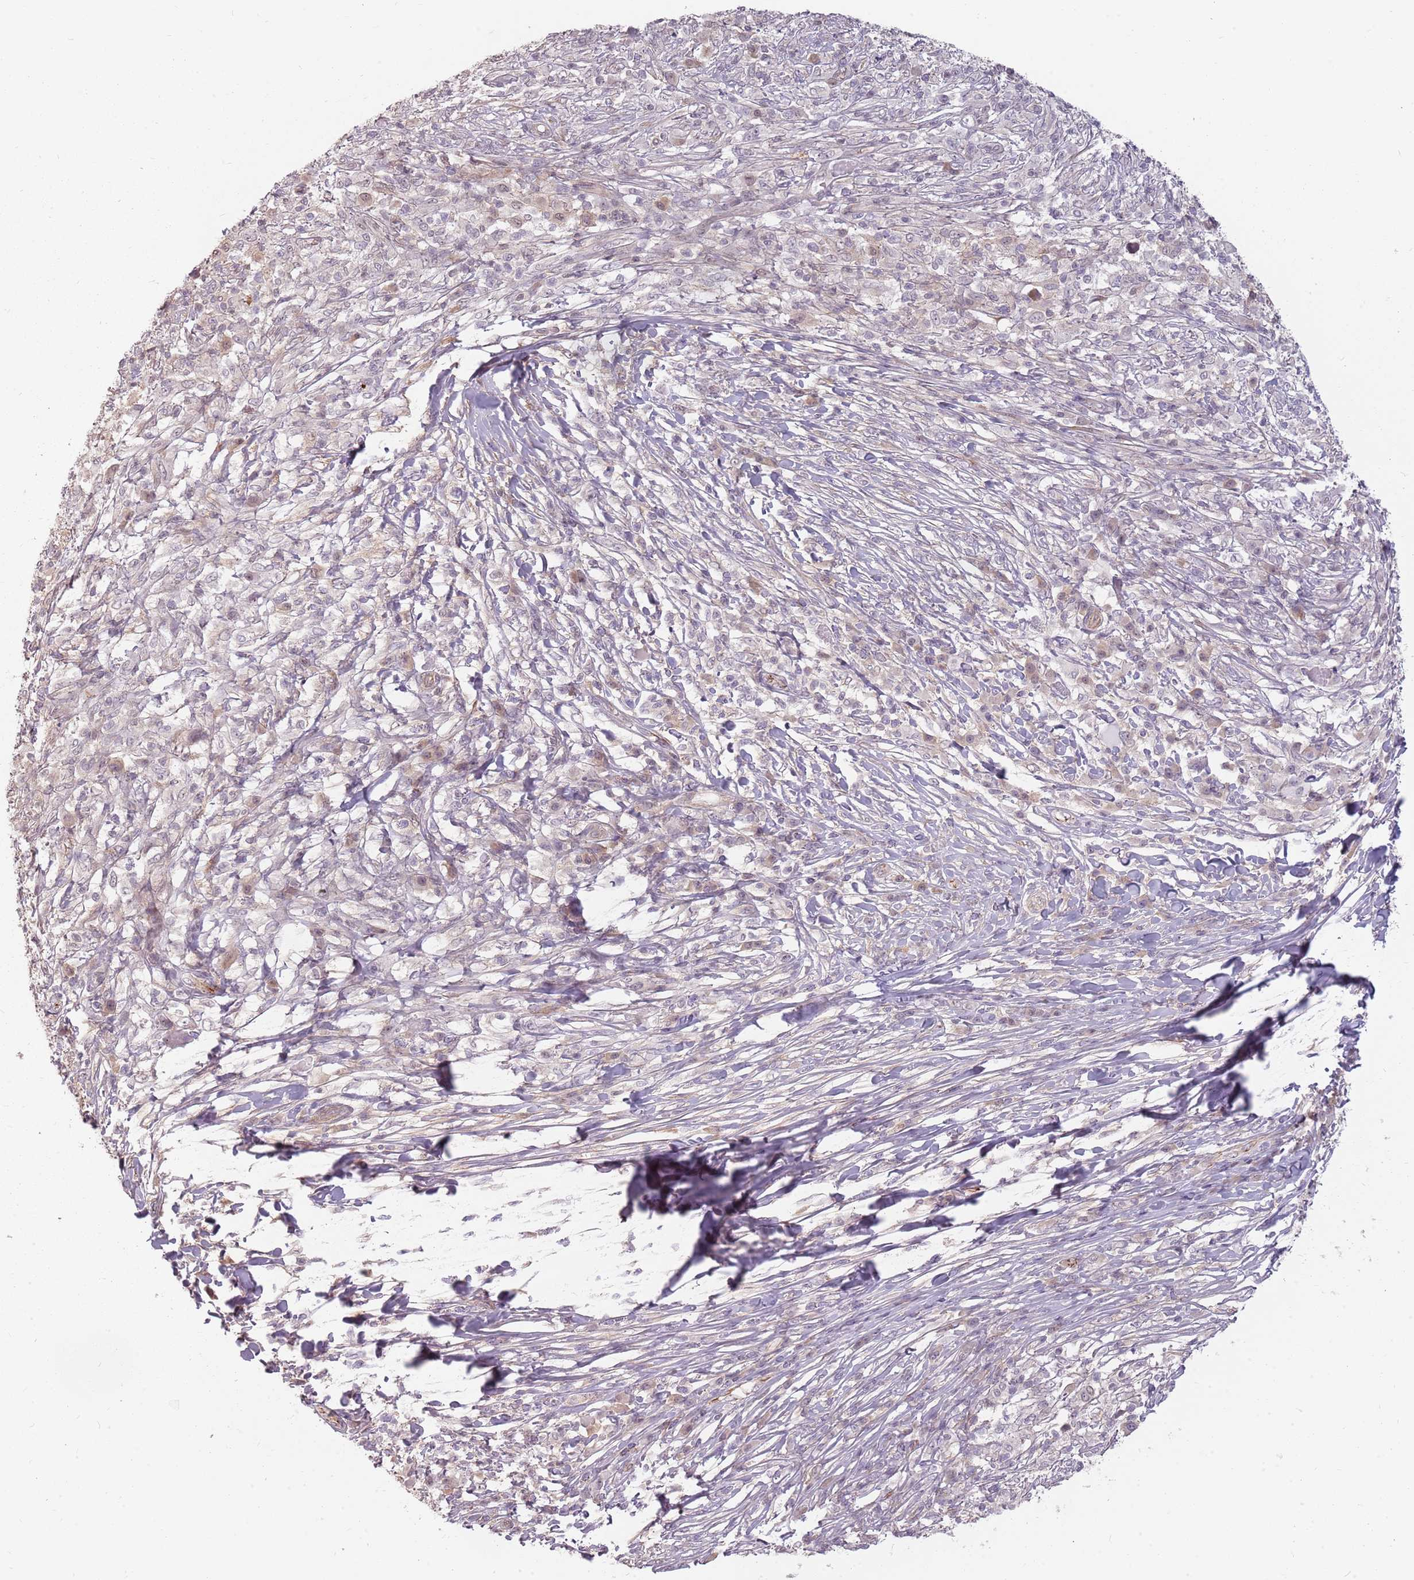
{"staining": {"intensity": "negative", "quantity": "none", "location": "none"}, "tissue": "melanoma", "cell_type": "Tumor cells", "image_type": "cancer", "snomed": [{"axis": "morphology", "description": "Malignant melanoma, NOS"}, {"axis": "topography", "description": "Skin"}], "caption": "An image of malignant melanoma stained for a protein shows no brown staining in tumor cells. (DAB (3,3'-diaminobenzidine) immunohistochemistry (IHC), high magnification).", "gene": "PPP1R14C", "patient": {"sex": "male", "age": 66}}